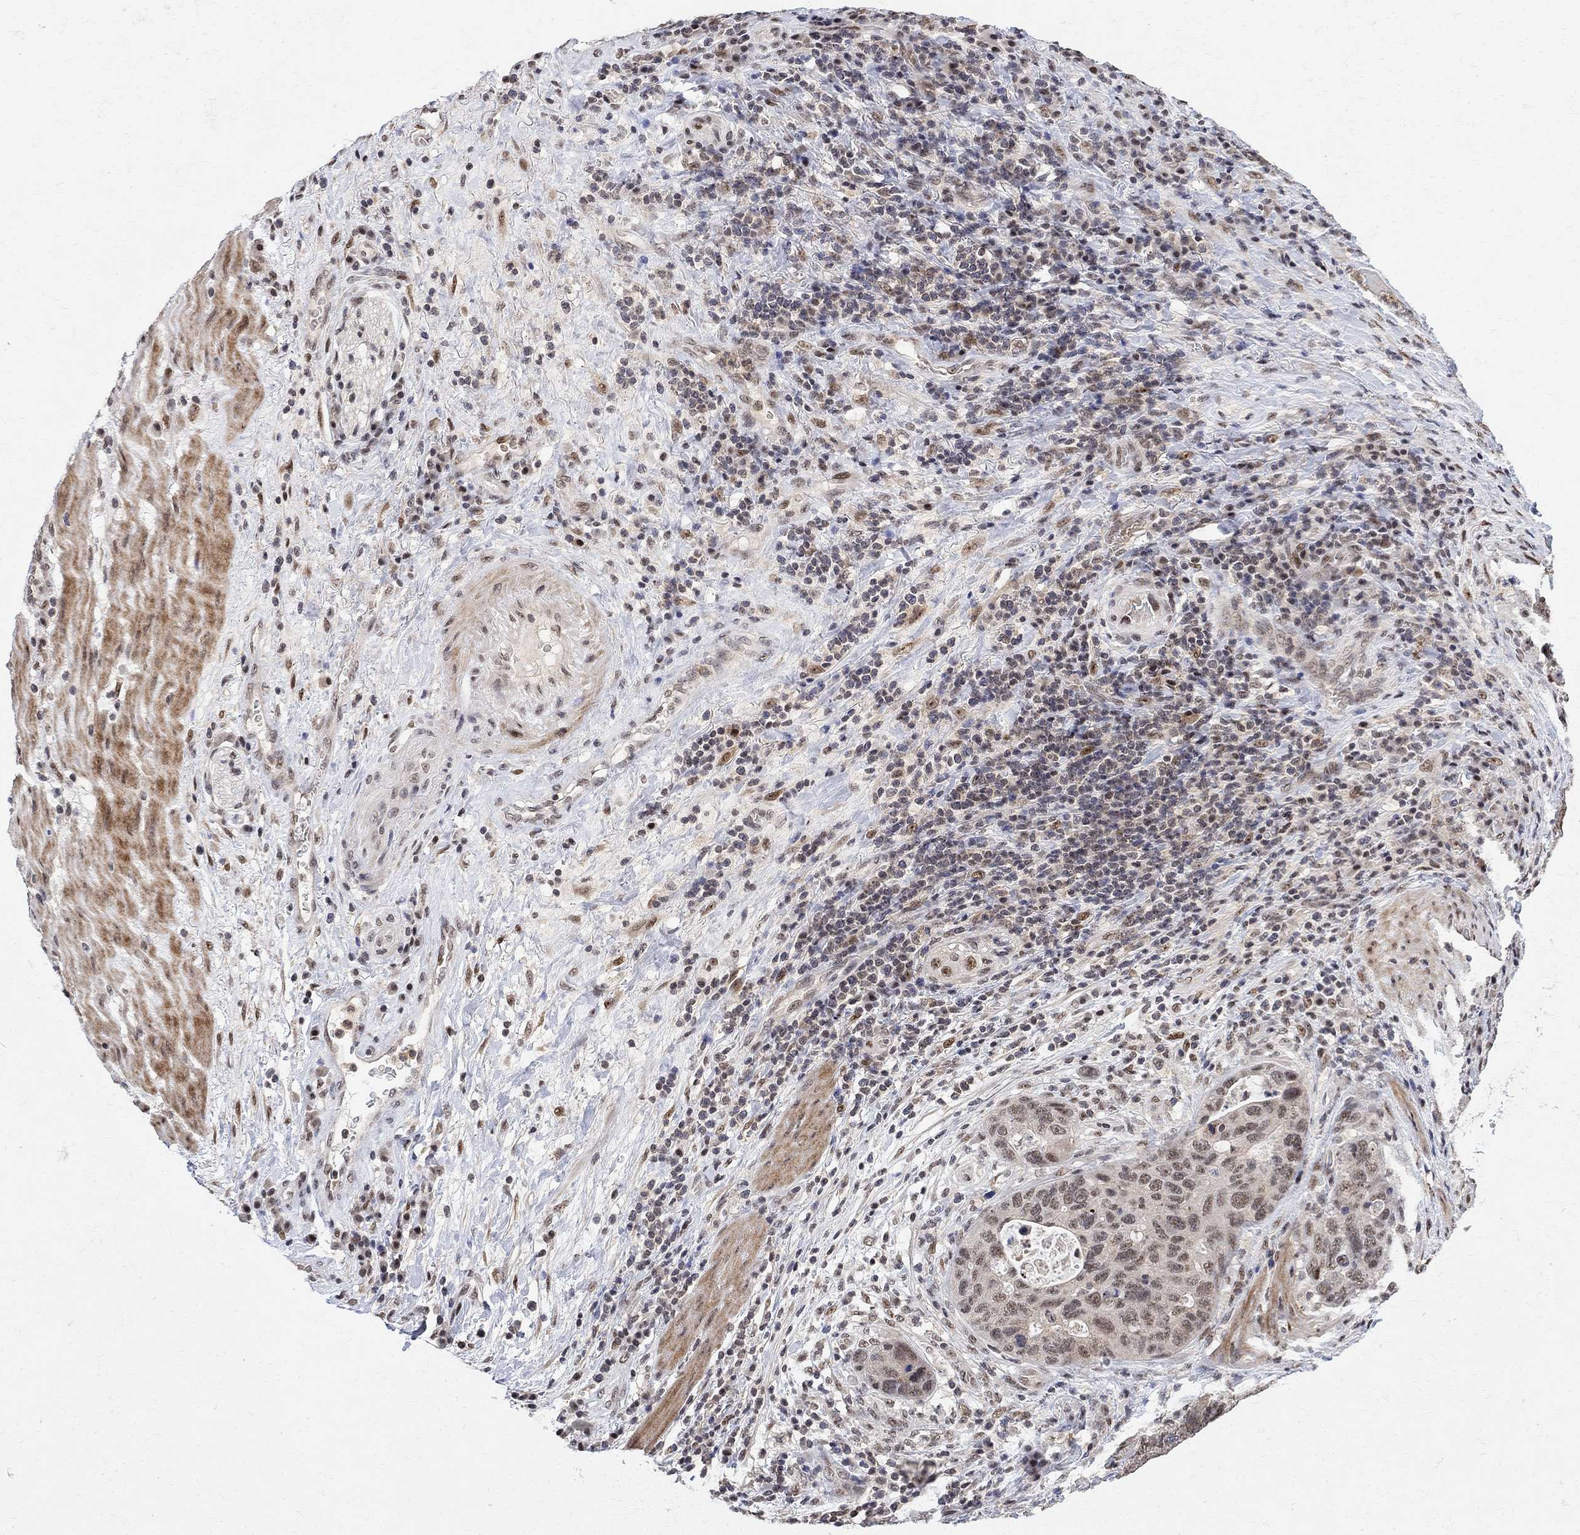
{"staining": {"intensity": "weak", "quantity": "<25%", "location": "nuclear"}, "tissue": "stomach cancer", "cell_type": "Tumor cells", "image_type": "cancer", "snomed": [{"axis": "morphology", "description": "Adenocarcinoma, NOS"}, {"axis": "topography", "description": "Stomach"}], "caption": "There is no significant staining in tumor cells of stomach cancer (adenocarcinoma).", "gene": "E4F1", "patient": {"sex": "male", "age": 54}}